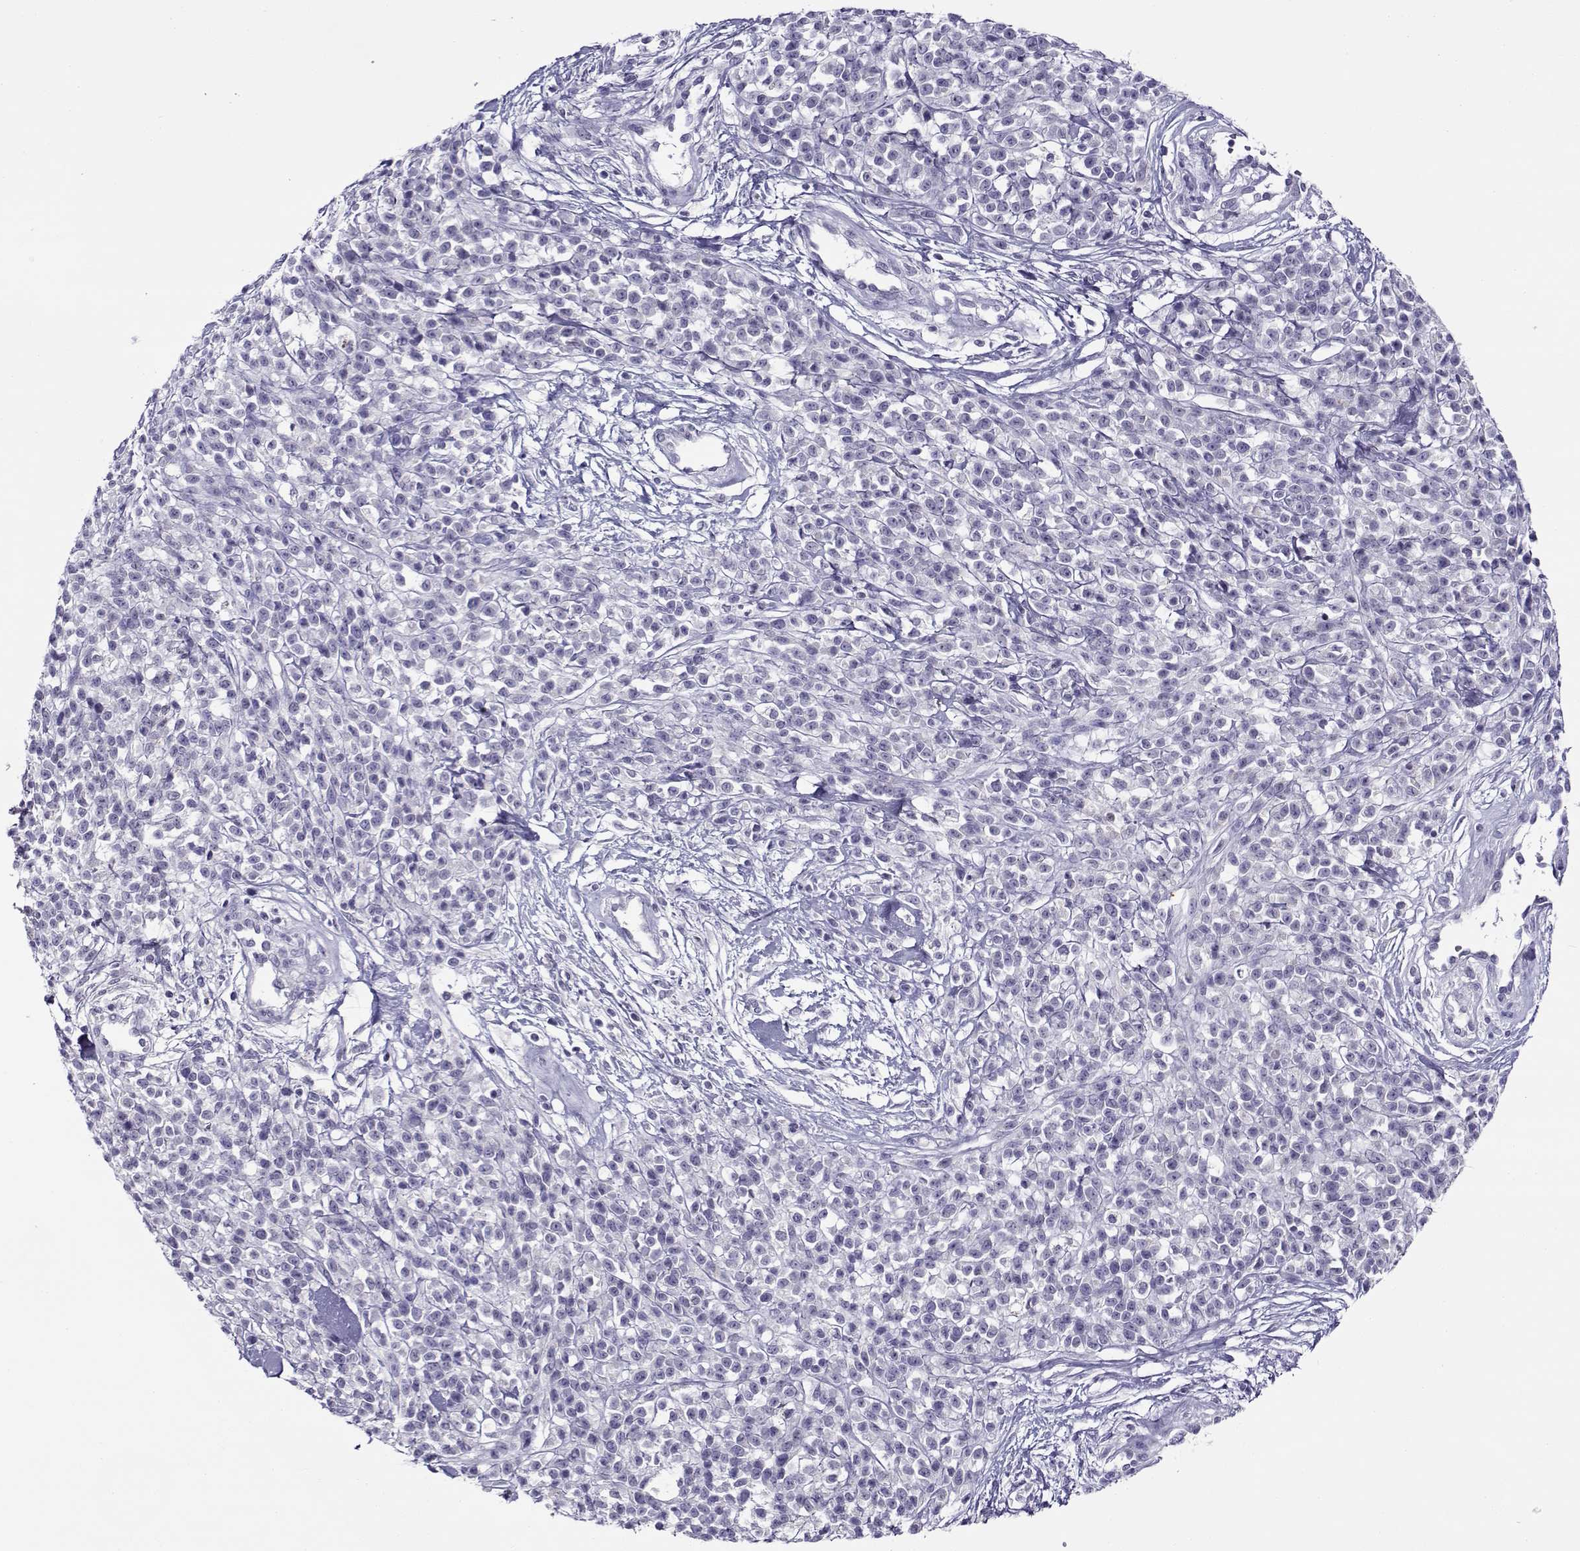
{"staining": {"intensity": "negative", "quantity": "none", "location": "none"}, "tissue": "melanoma", "cell_type": "Tumor cells", "image_type": "cancer", "snomed": [{"axis": "morphology", "description": "Malignant melanoma, NOS"}, {"axis": "topography", "description": "Skin"}, {"axis": "topography", "description": "Skin of trunk"}], "caption": "A photomicrograph of human melanoma is negative for staining in tumor cells.", "gene": "FEZF1", "patient": {"sex": "male", "age": 74}}